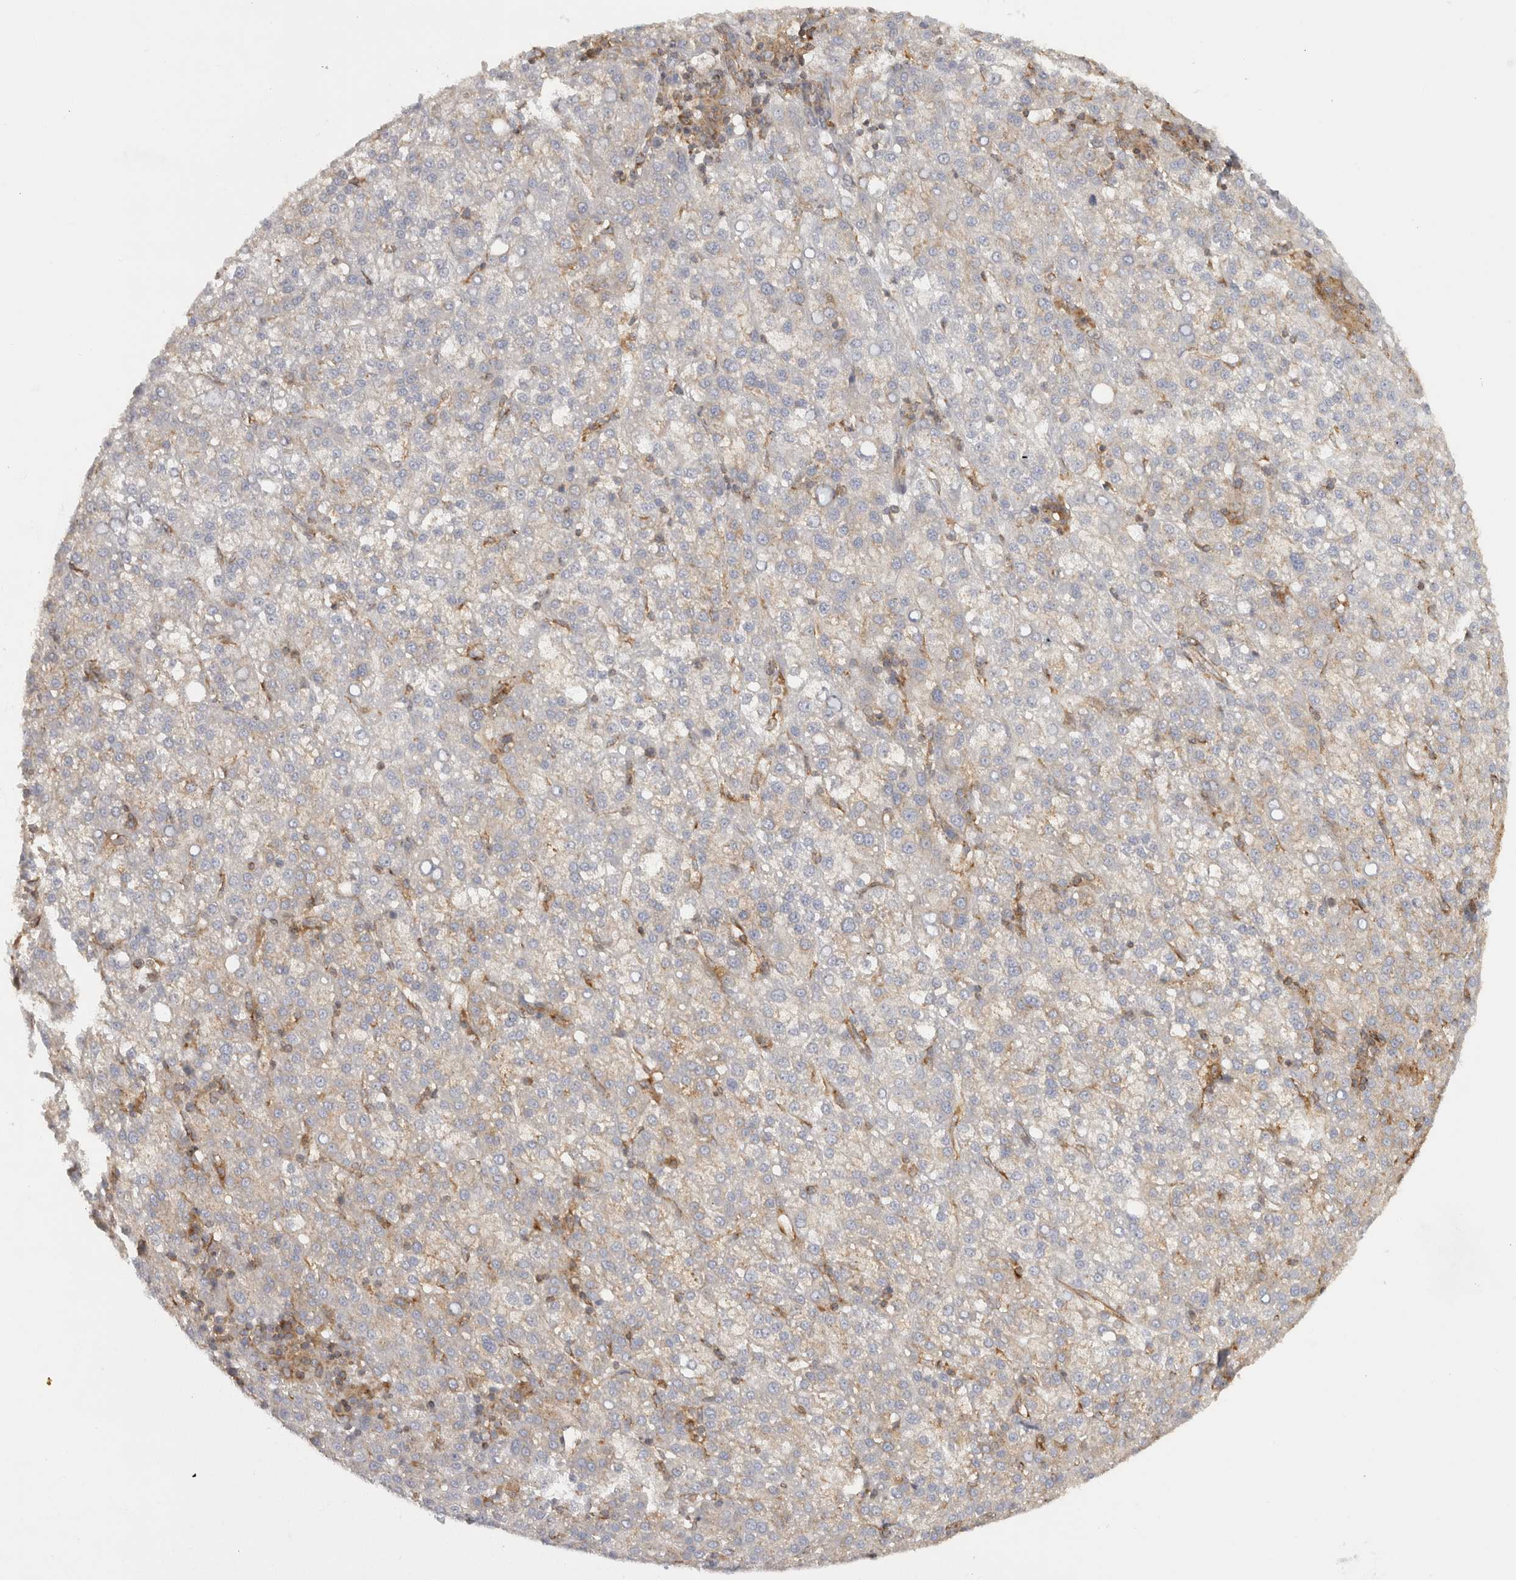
{"staining": {"intensity": "negative", "quantity": "none", "location": "none"}, "tissue": "liver cancer", "cell_type": "Tumor cells", "image_type": "cancer", "snomed": [{"axis": "morphology", "description": "Carcinoma, Hepatocellular, NOS"}, {"axis": "topography", "description": "Liver"}], "caption": "Immunohistochemistry image of neoplastic tissue: human liver cancer stained with DAB (3,3'-diaminobenzidine) reveals no significant protein expression in tumor cells.", "gene": "HLA-E", "patient": {"sex": "female", "age": 58}}